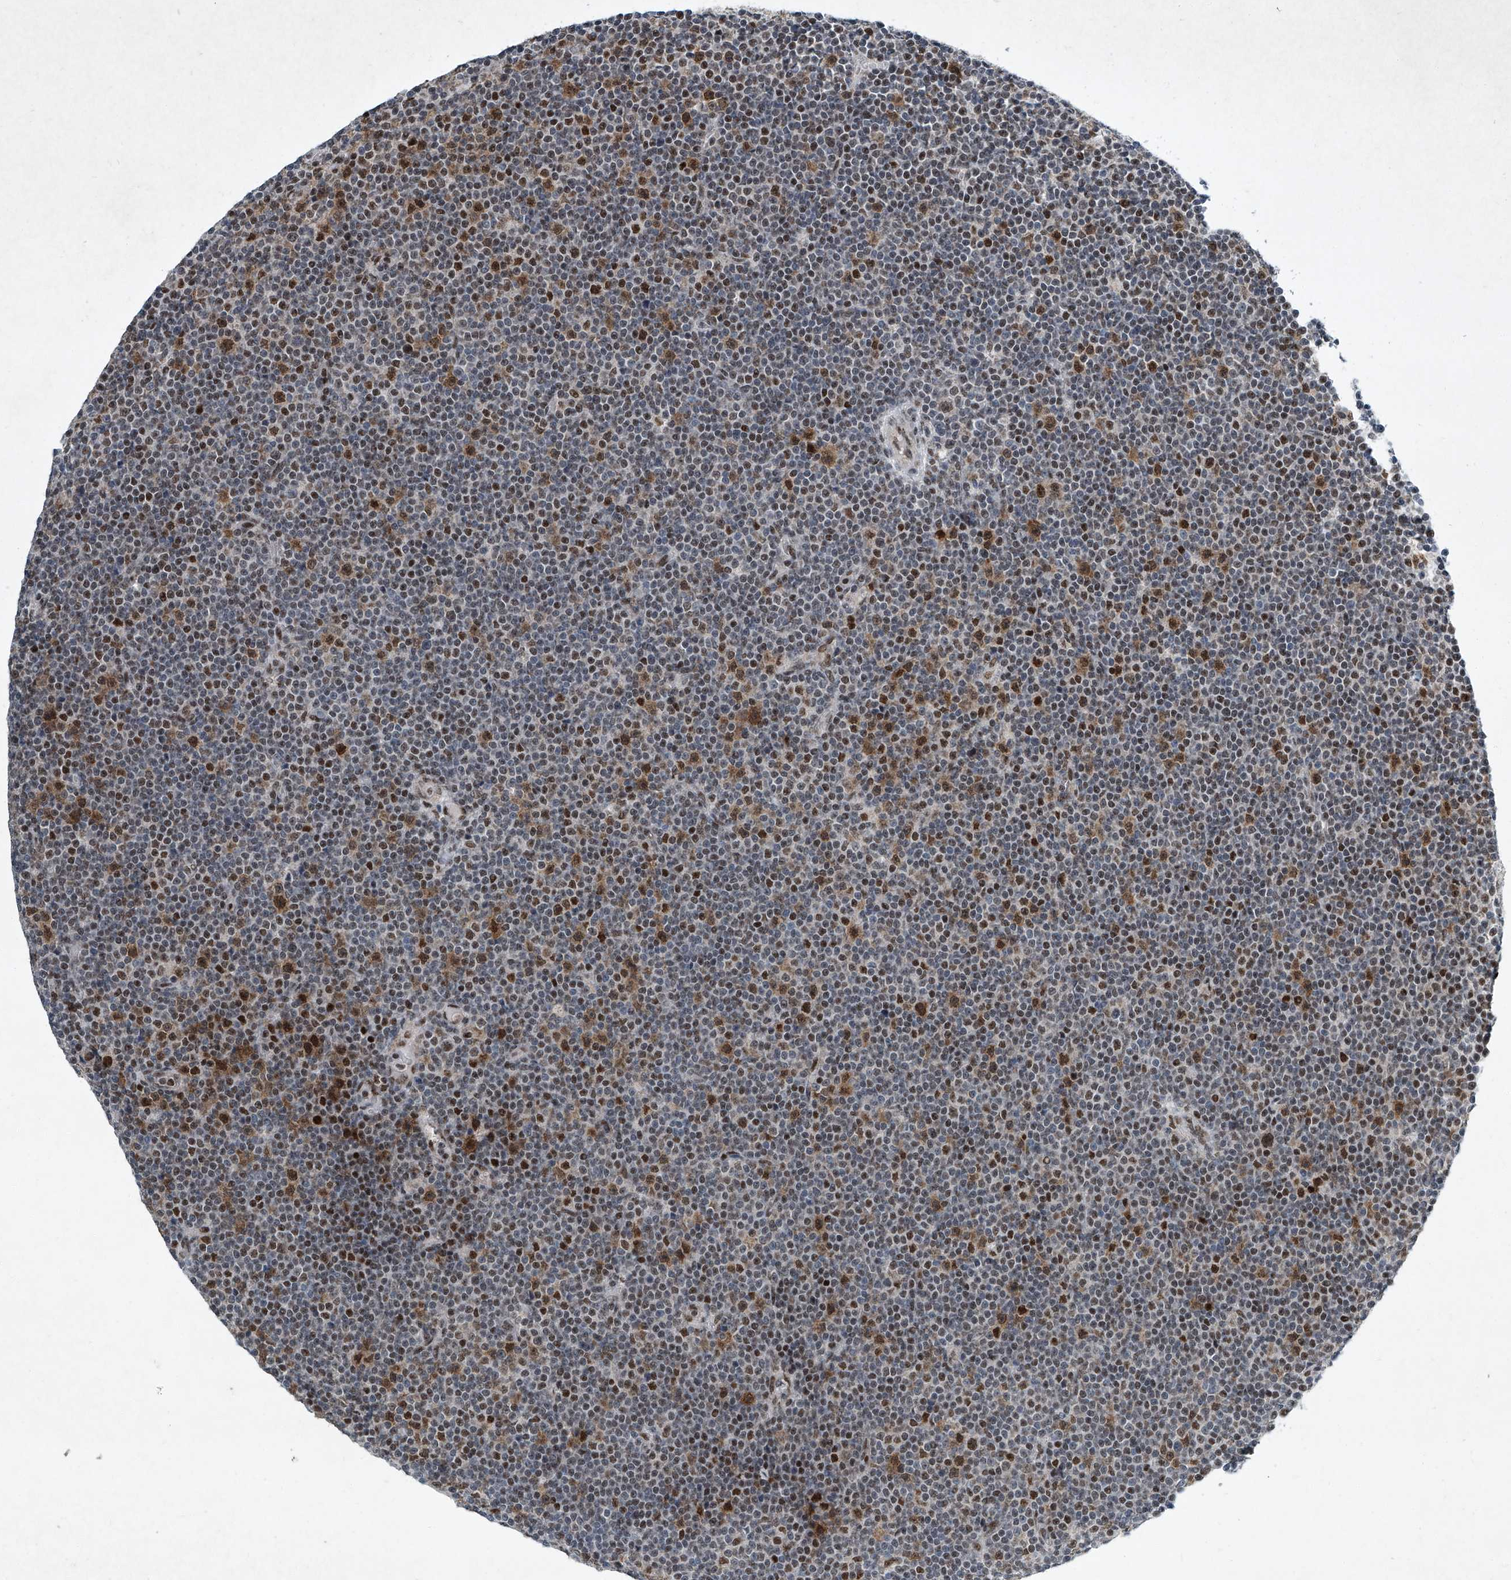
{"staining": {"intensity": "moderate", "quantity": "25%-75%", "location": "nuclear"}, "tissue": "lymphoma", "cell_type": "Tumor cells", "image_type": "cancer", "snomed": [{"axis": "morphology", "description": "Malignant lymphoma, non-Hodgkin's type, Low grade"}, {"axis": "topography", "description": "Lymph node"}], "caption": "Protein analysis of lymphoma tissue demonstrates moderate nuclear positivity in approximately 25%-75% of tumor cells.", "gene": "TFDP1", "patient": {"sex": "female", "age": 67}}